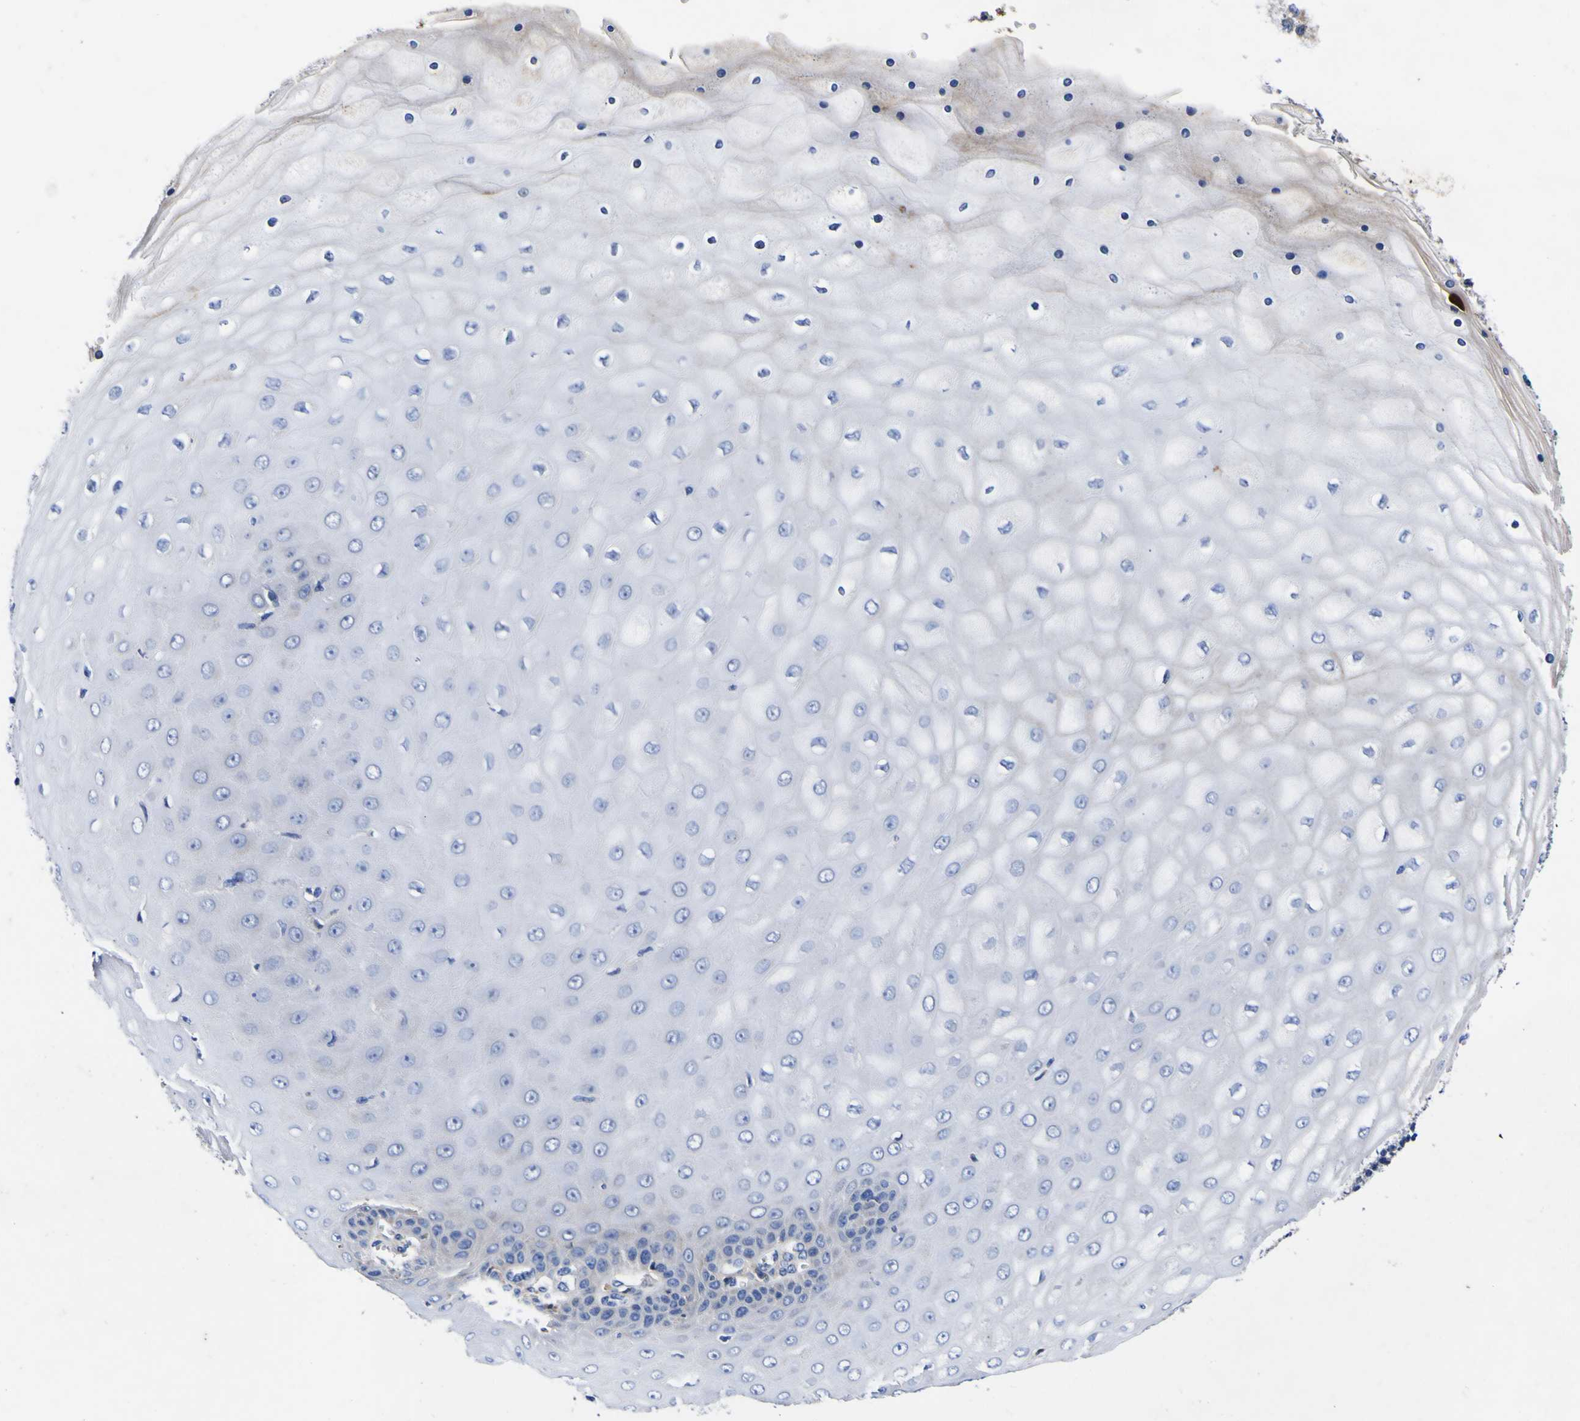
{"staining": {"intensity": "negative", "quantity": "none", "location": "none"}, "tissue": "cervical cancer", "cell_type": "Tumor cells", "image_type": "cancer", "snomed": [{"axis": "morphology", "description": "Squamous cell carcinoma, NOS"}, {"axis": "topography", "description": "Cervix"}], "caption": "Tumor cells are negative for protein expression in human cervical cancer.", "gene": "VASN", "patient": {"sex": "female", "age": 35}}